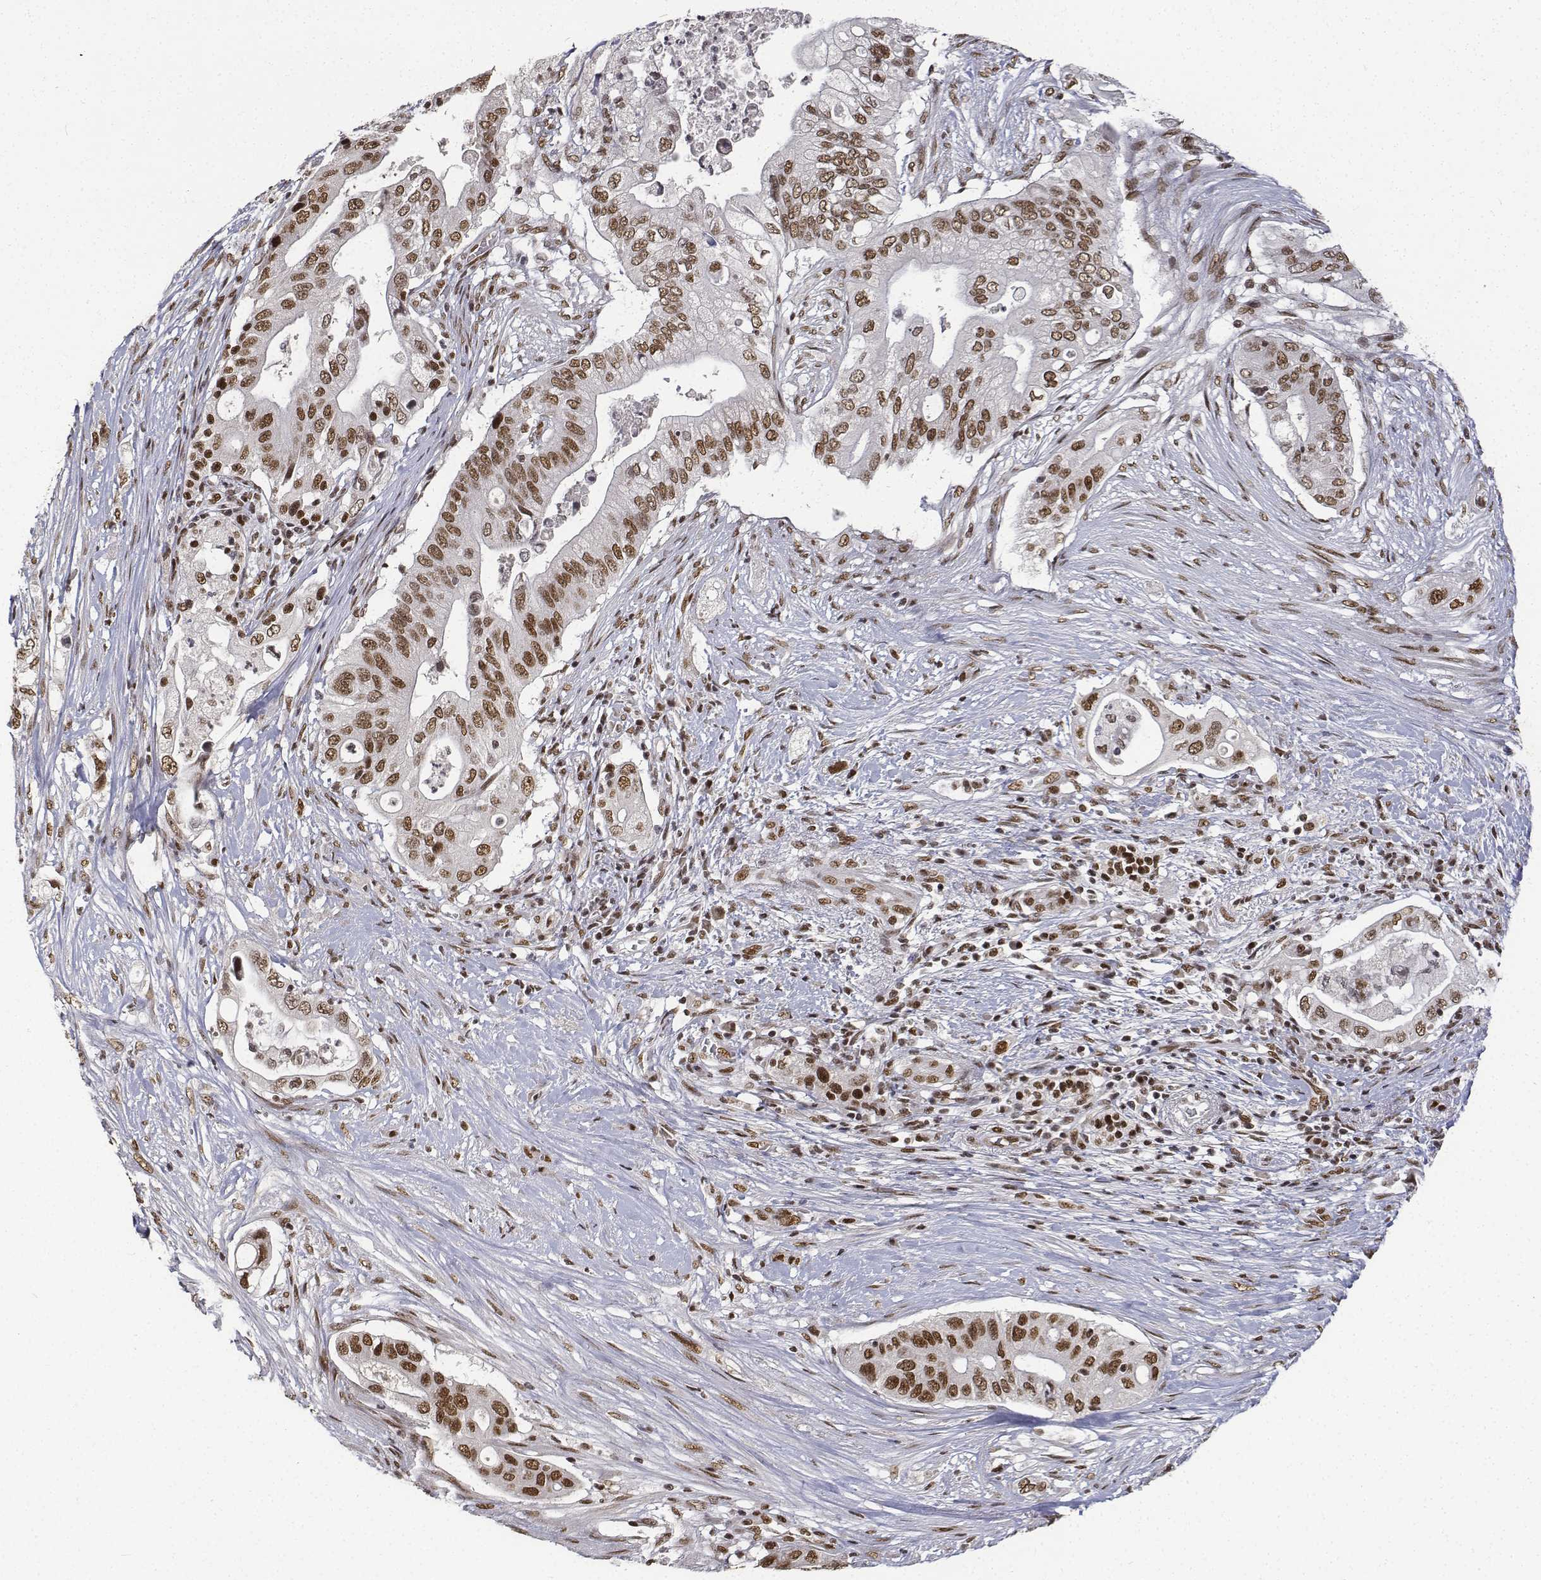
{"staining": {"intensity": "moderate", "quantity": ">75%", "location": "nuclear"}, "tissue": "pancreatic cancer", "cell_type": "Tumor cells", "image_type": "cancer", "snomed": [{"axis": "morphology", "description": "Adenocarcinoma, NOS"}, {"axis": "topography", "description": "Pancreas"}], "caption": "Pancreatic cancer (adenocarcinoma) stained with a protein marker reveals moderate staining in tumor cells.", "gene": "ATRX", "patient": {"sex": "female", "age": 72}}